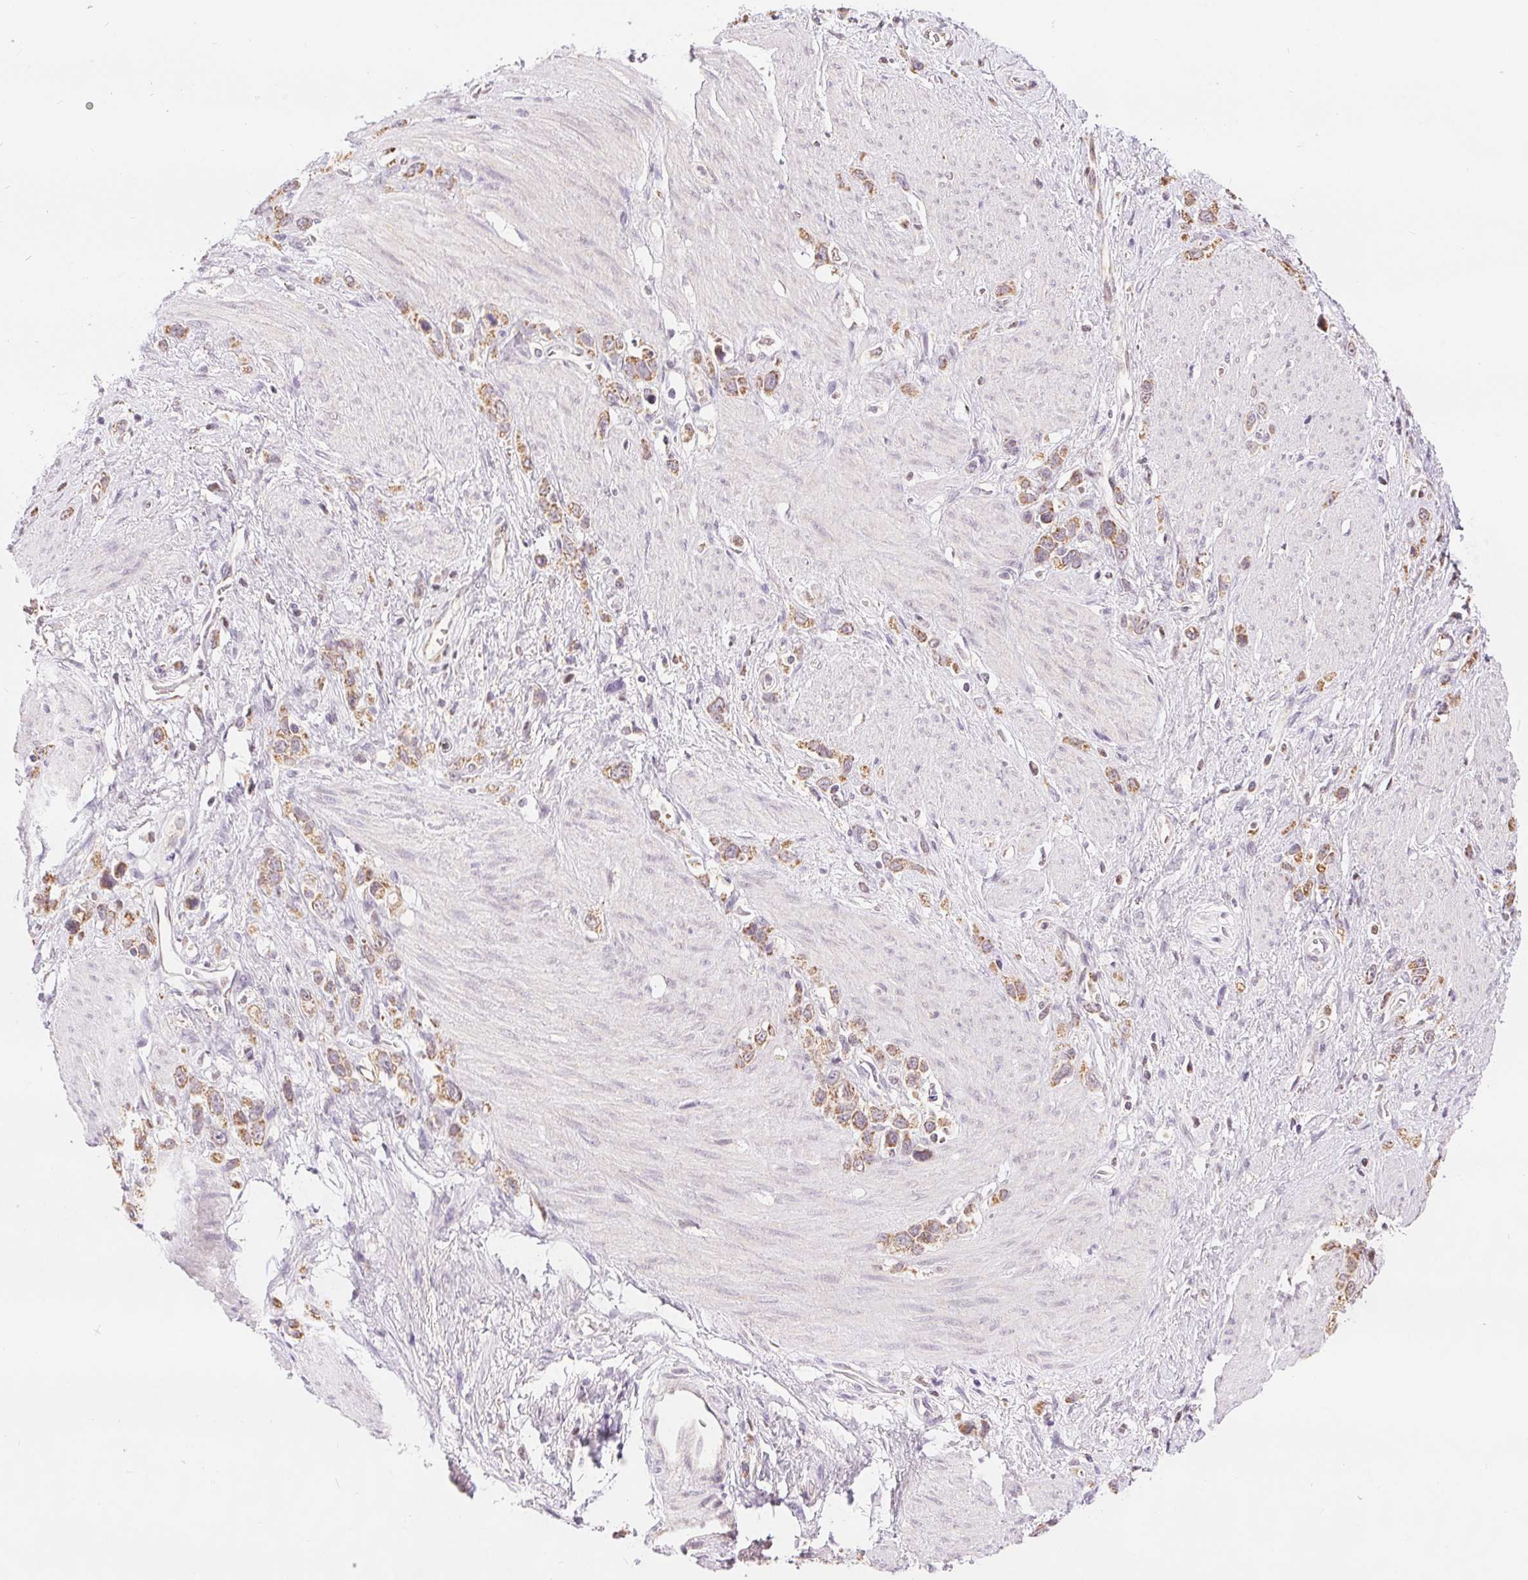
{"staining": {"intensity": "moderate", "quantity": ">75%", "location": "cytoplasmic/membranous"}, "tissue": "stomach cancer", "cell_type": "Tumor cells", "image_type": "cancer", "snomed": [{"axis": "morphology", "description": "Adenocarcinoma, NOS"}, {"axis": "topography", "description": "Stomach"}], "caption": "The micrograph shows immunohistochemical staining of adenocarcinoma (stomach). There is moderate cytoplasmic/membranous expression is present in approximately >75% of tumor cells.", "gene": "POU2F2", "patient": {"sex": "female", "age": 65}}